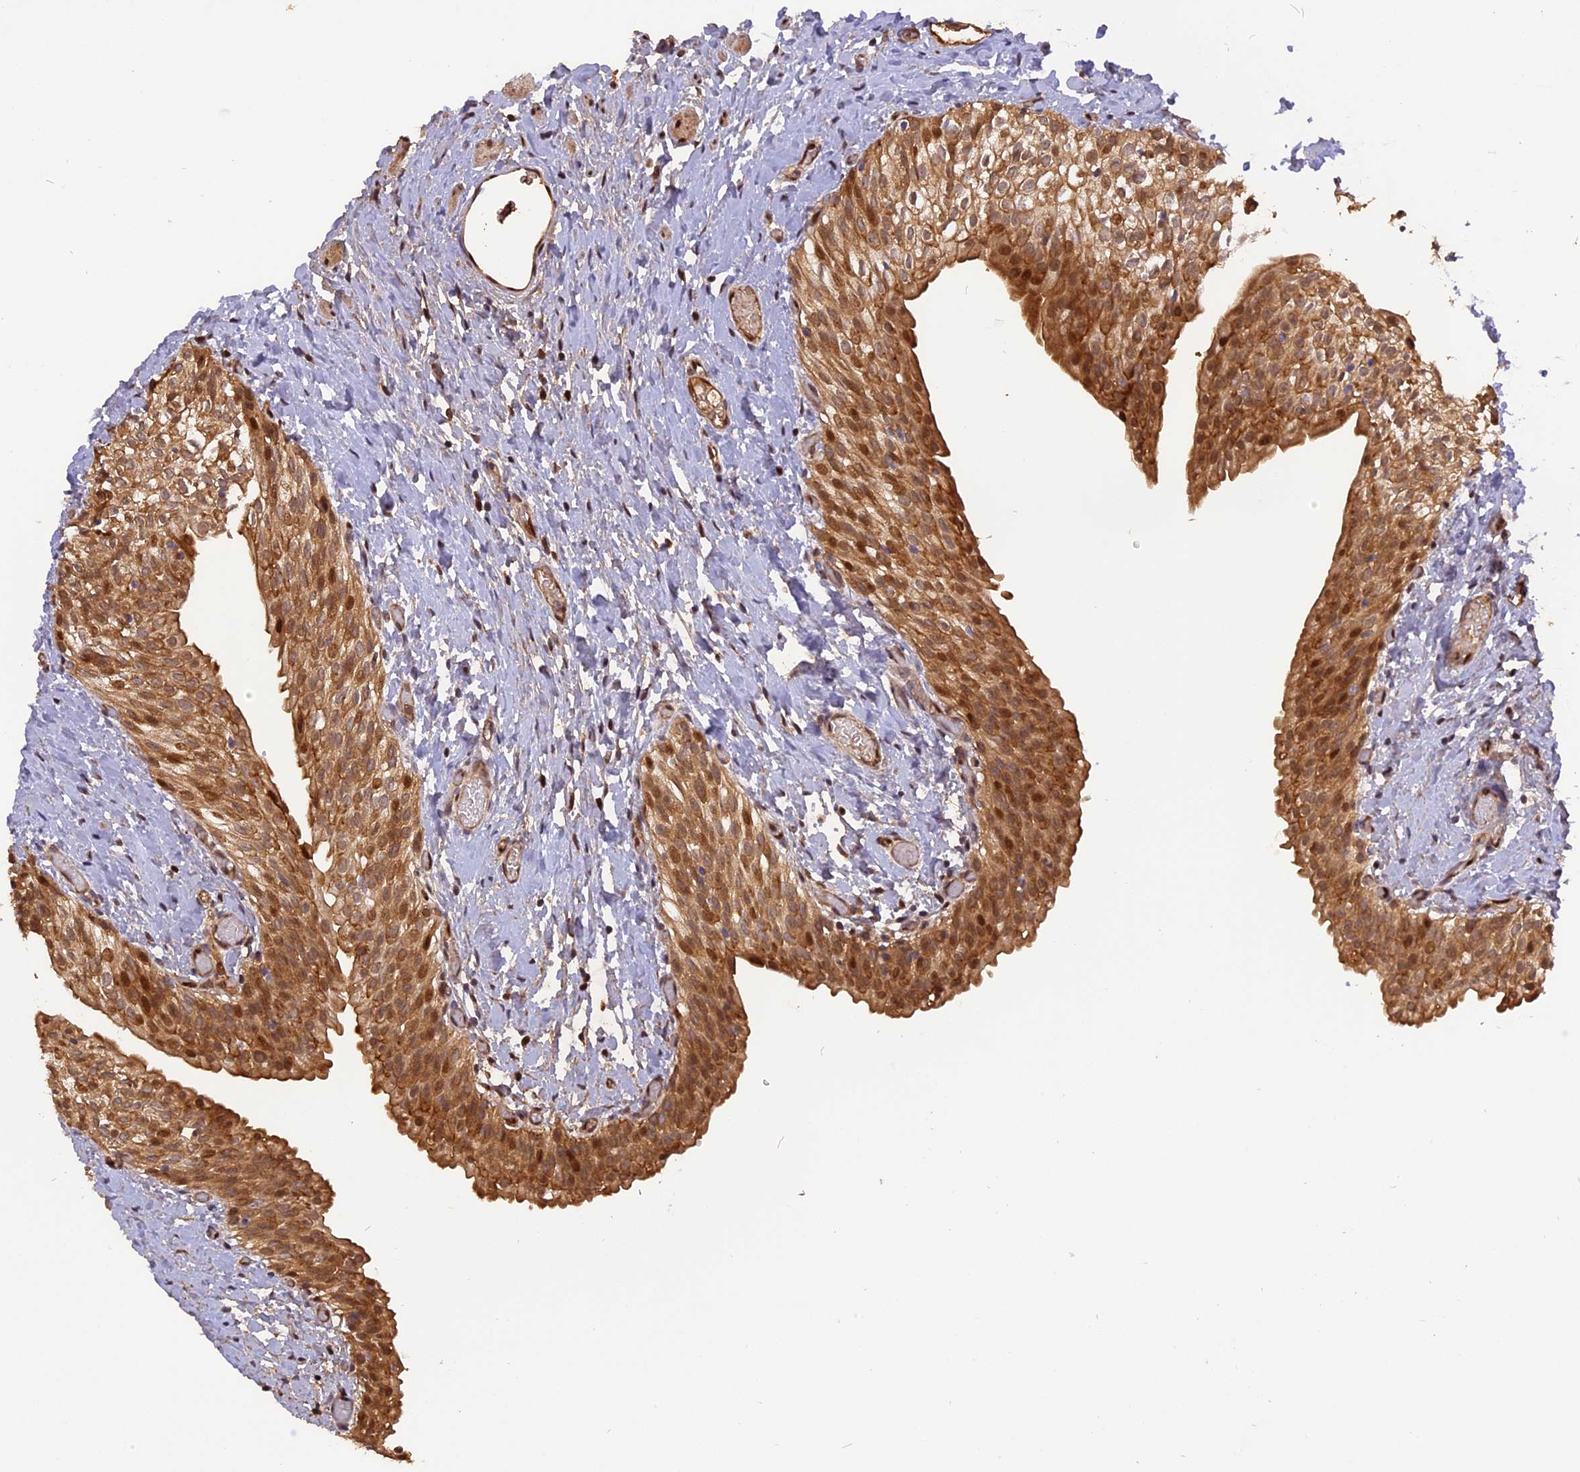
{"staining": {"intensity": "moderate", "quantity": ">75%", "location": "cytoplasmic/membranous,nuclear"}, "tissue": "urinary bladder", "cell_type": "Urothelial cells", "image_type": "normal", "snomed": [{"axis": "morphology", "description": "Normal tissue, NOS"}, {"axis": "topography", "description": "Urinary bladder"}], "caption": "High-power microscopy captured an IHC photomicrograph of normal urinary bladder, revealing moderate cytoplasmic/membranous,nuclear positivity in approximately >75% of urothelial cells.", "gene": "MICALL1", "patient": {"sex": "male", "age": 1}}